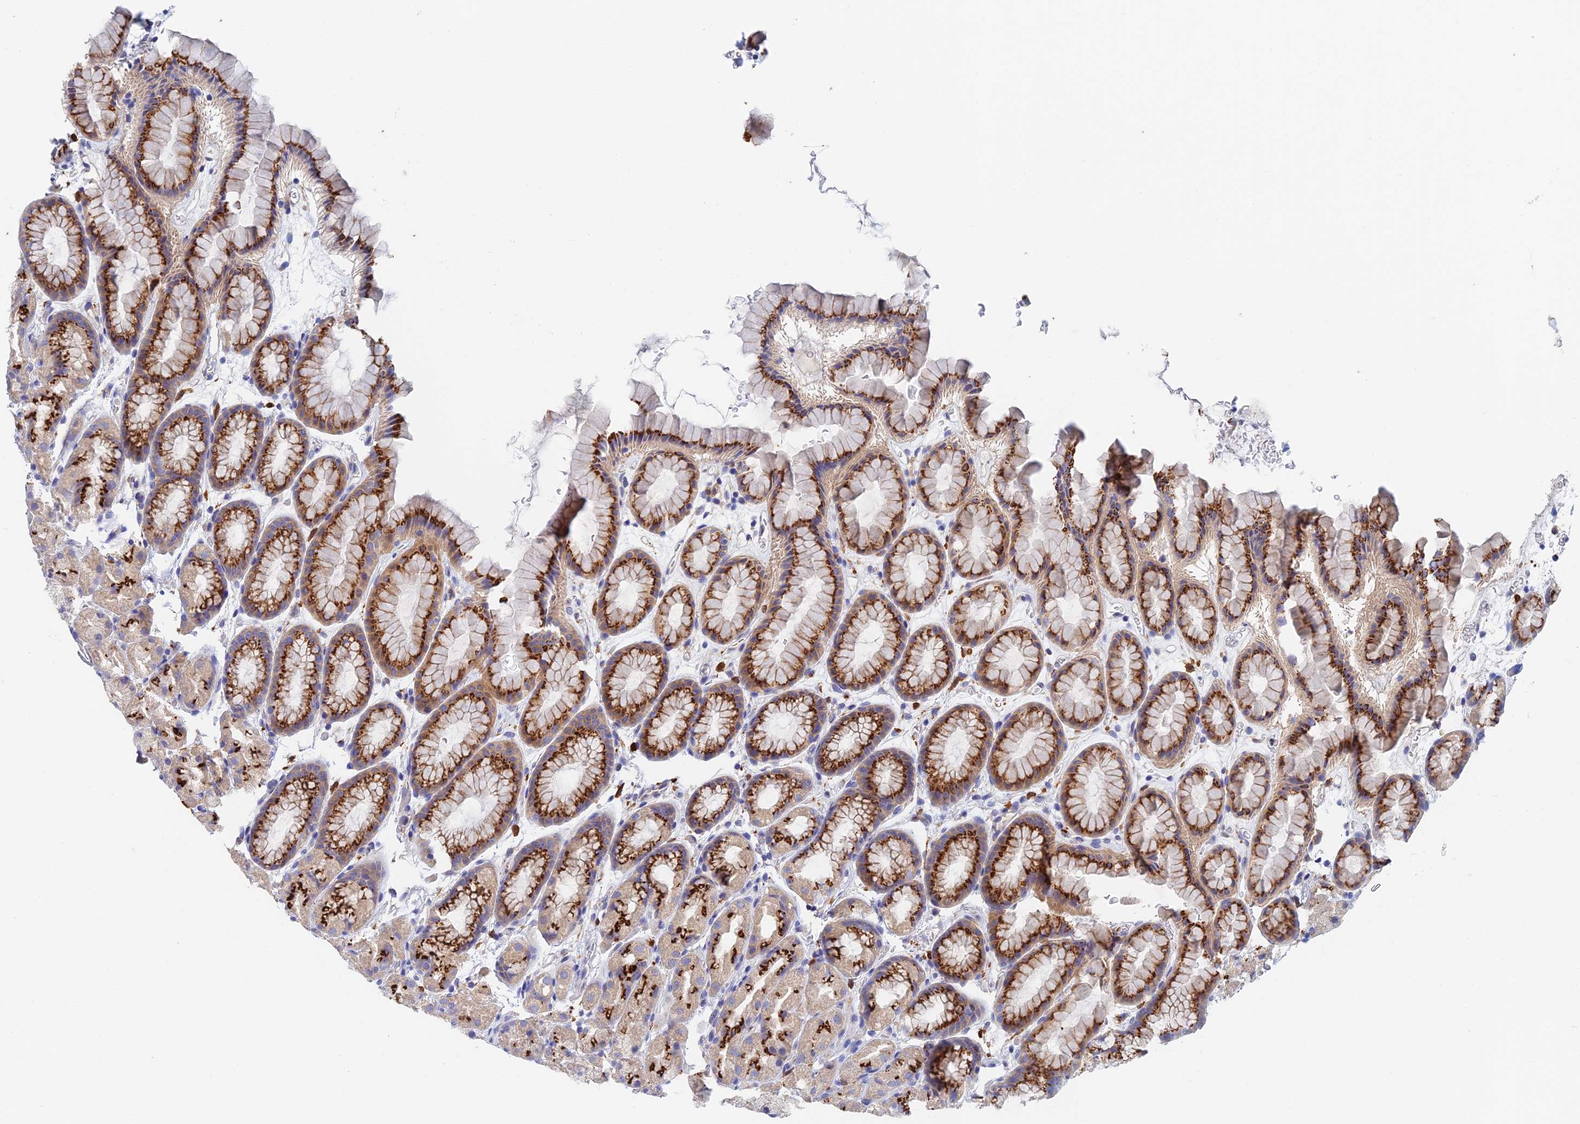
{"staining": {"intensity": "strong", "quantity": "25%-75%", "location": "cytoplasmic/membranous"}, "tissue": "stomach", "cell_type": "Glandular cells", "image_type": "normal", "snomed": [{"axis": "morphology", "description": "Normal tissue, NOS"}, {"axis": "topography", "description": "Stomach, upper"}, {"axis": "topography", "description": "Stomach"}], "caption": "A high-resolution micrograph shows immunohistochemistry staining of unremarkable stomach, which shows strong cytoplasmic/membranous expression in approximately 25%-75% of glandular cells. (Stains: DAB in brown, nuclei in blue, Microscopy: brightfield microscopy at high magnification).", "gene": "SLC24A3", "patient": {"sex": "male", "age": 47}}